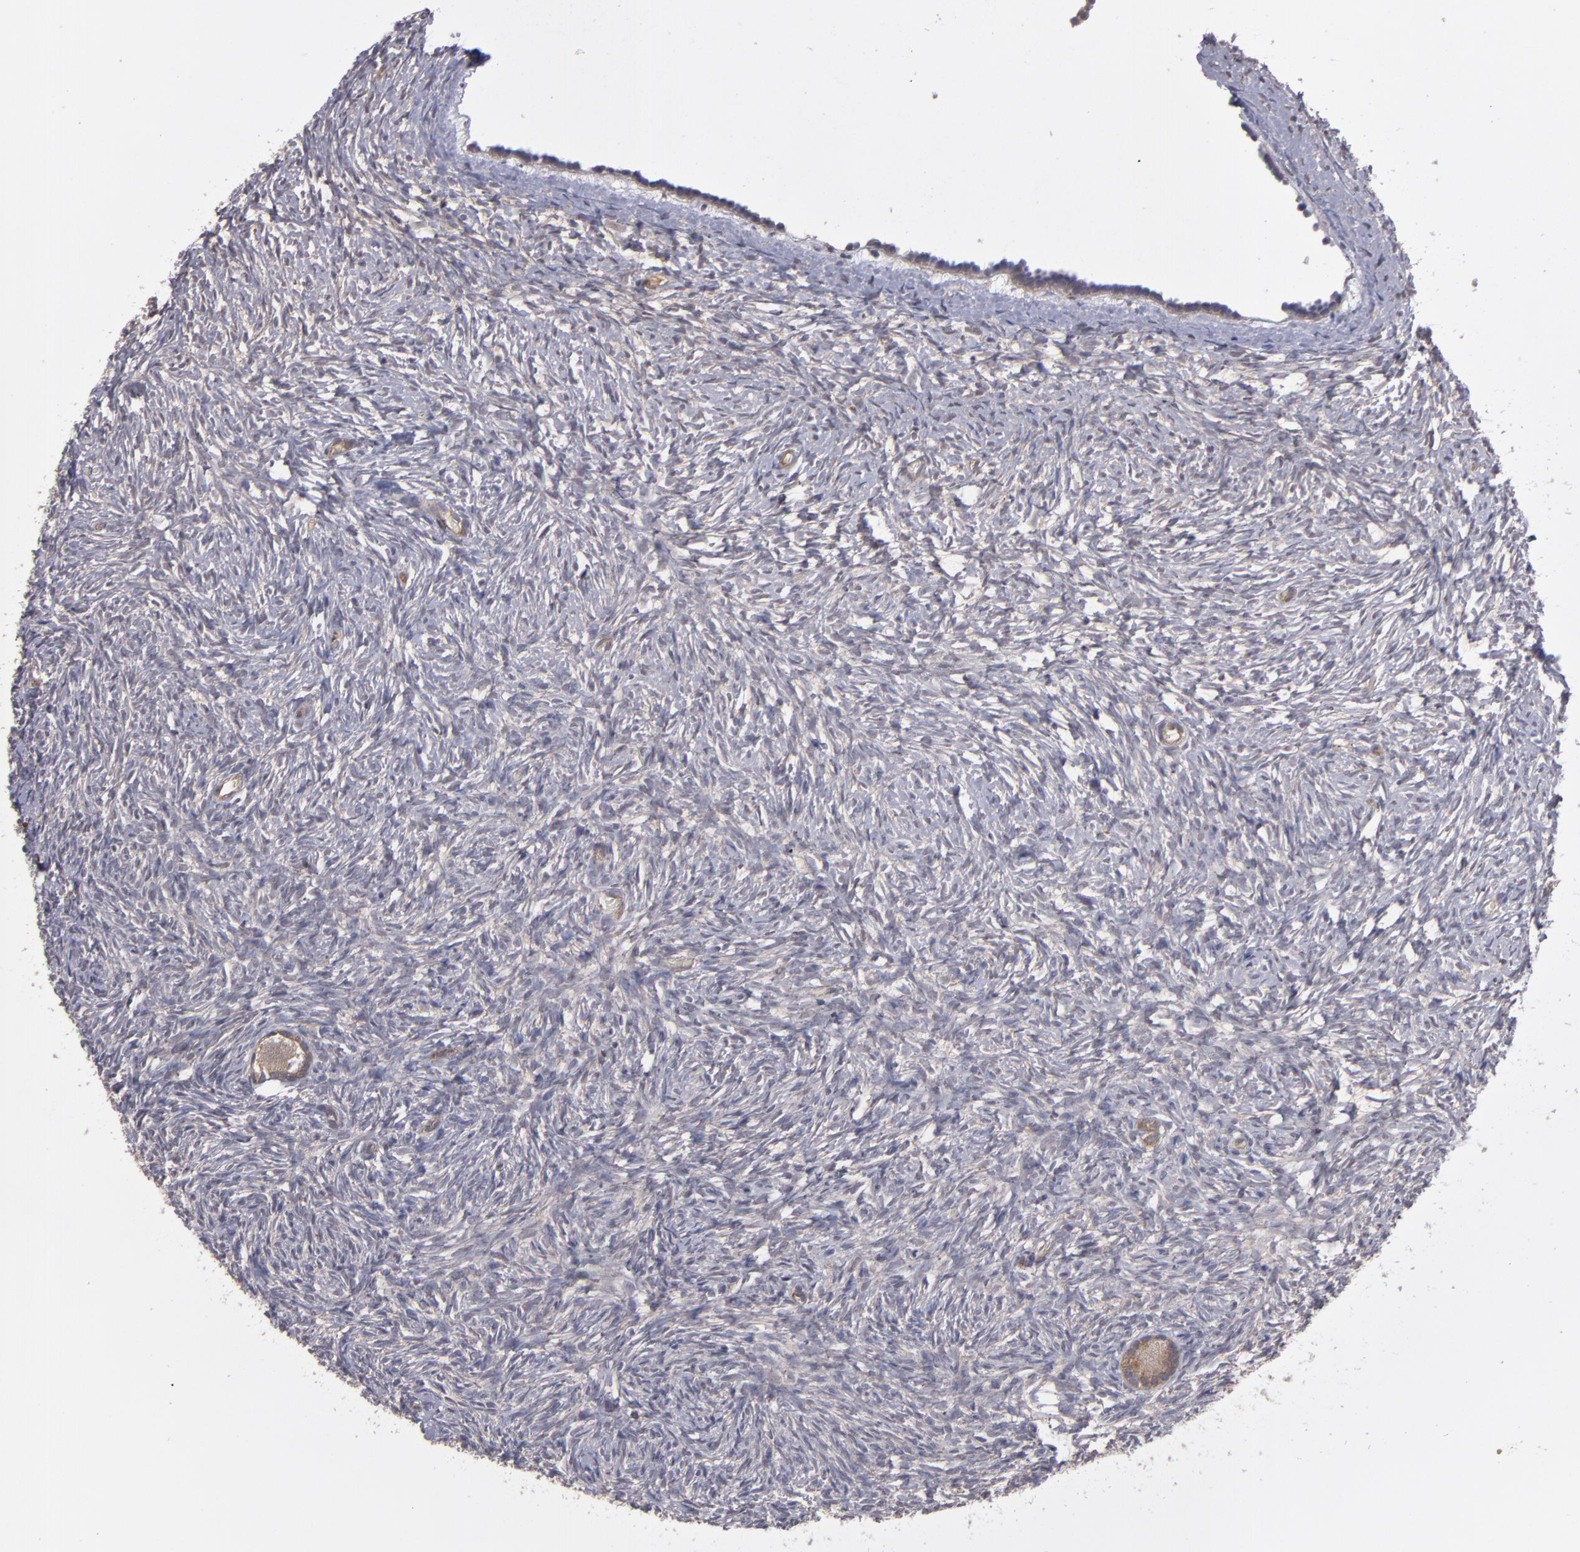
{"staining": {"intensity": "weak", "quantity": ">75%", "location": "cytoplasmic/membranous"}, "tissue": "ovary", "cell_type": "Follicle cells", "image_type": "normal", "snomed": [{"axis": "morphology", "description": "Normal tissue, NOS"}, {"axis": "topography", "description": "Ovary"}], "caption": "Normal ovary demonstrates weak cytoplasmic/membranous positivity in approximately >75% of follicle cells.", "gene": "CTSO", "patient": {"sex": "female", "age": 35}}